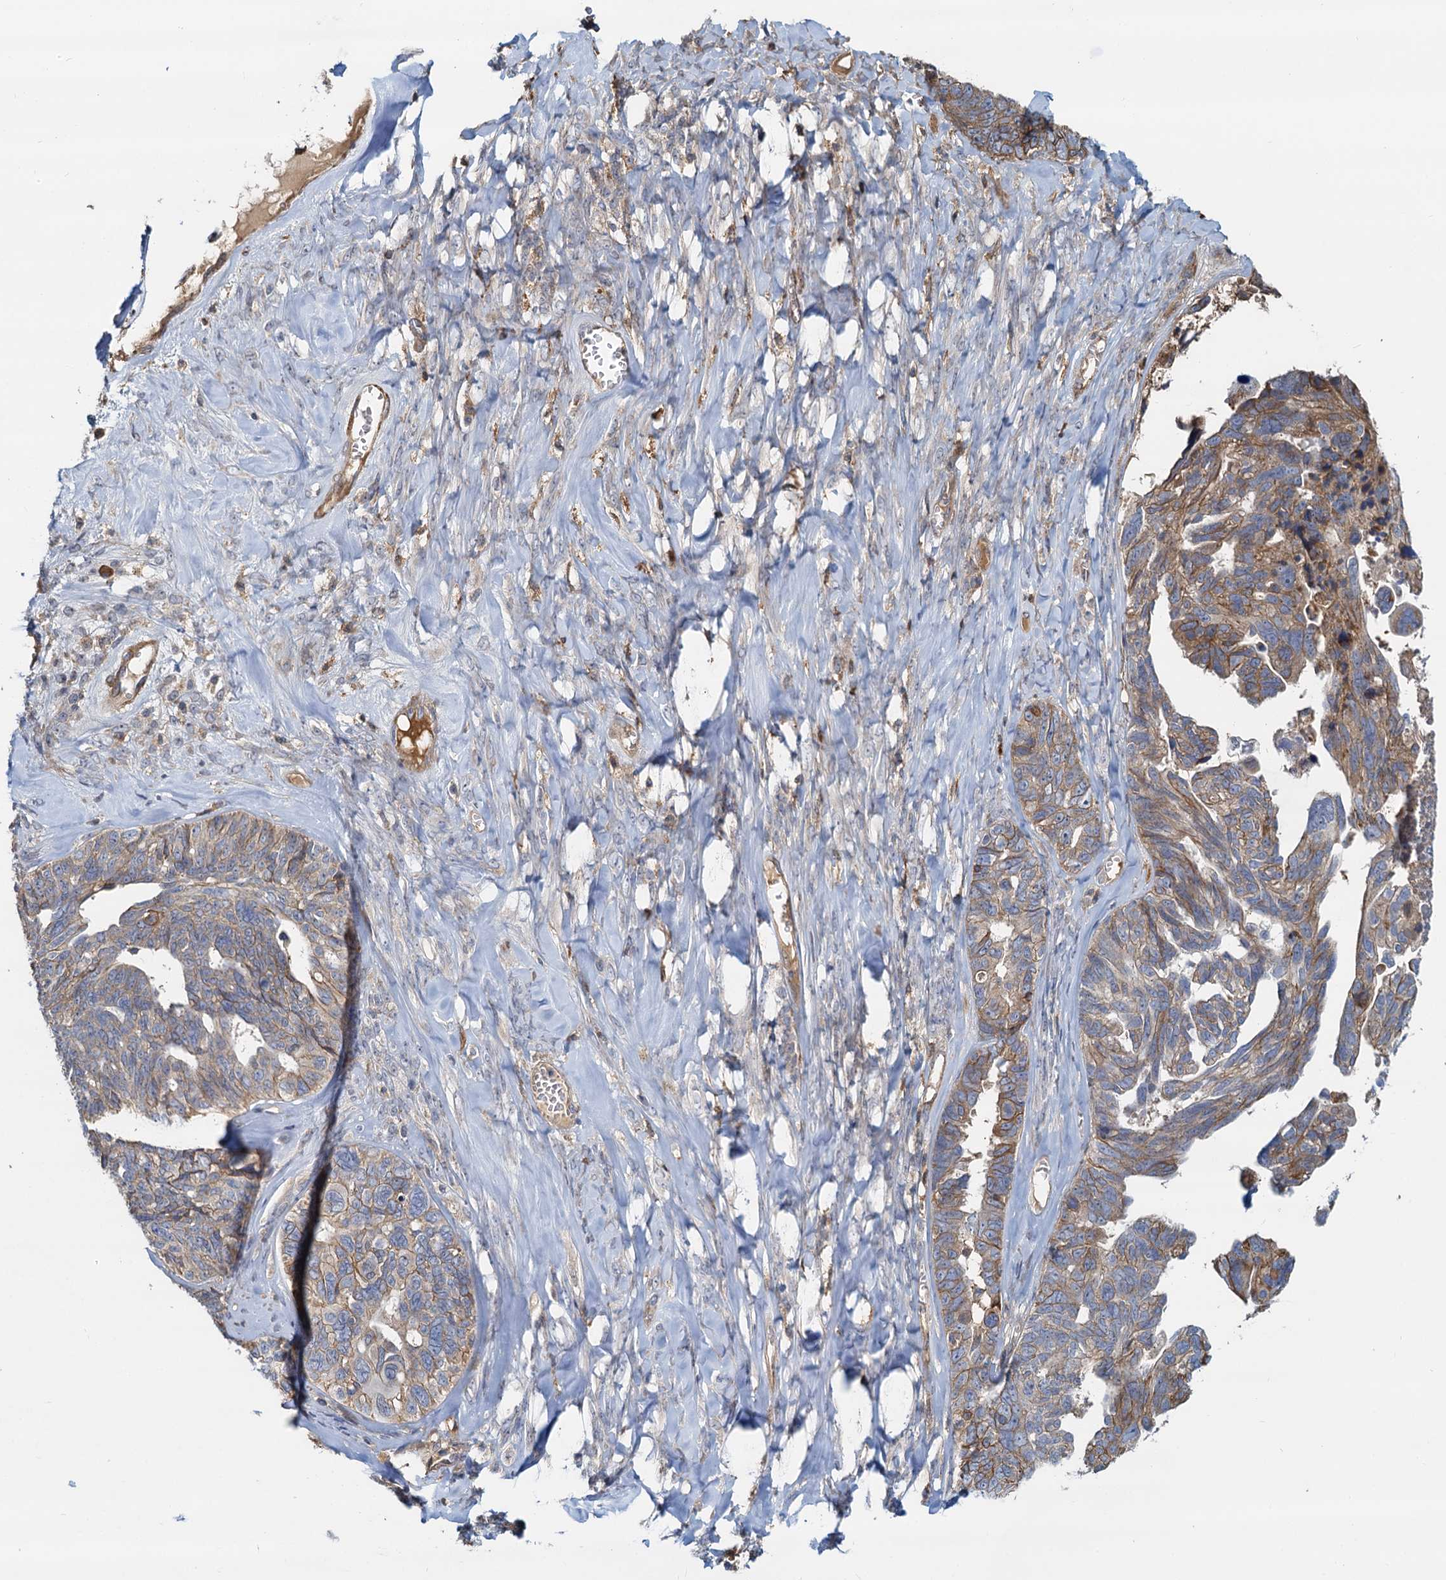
{"staining": {"intensity": "moderate", "quantity": ">75%", "location": "cytoplasmic/membranous"}, "tissue": "ovarian cancer", "cell_type": "Tumor cells", "image_type": "cancer", "snomed": [{"axis": "morphology", "description": "Cystadenocarcinoma, serous, NOS"}, {"axis": "topography", "description": "Ovary"}], "caption": "About >75% of tumor cells in human ovarian serous cystadenocarcinoma demonstrate moderate cytoplasmic/membranous protein staining as visualized by brown immunohistochemical staining.", "gene": "LNX2", "patient": {"sex": "female", "age": 79}}